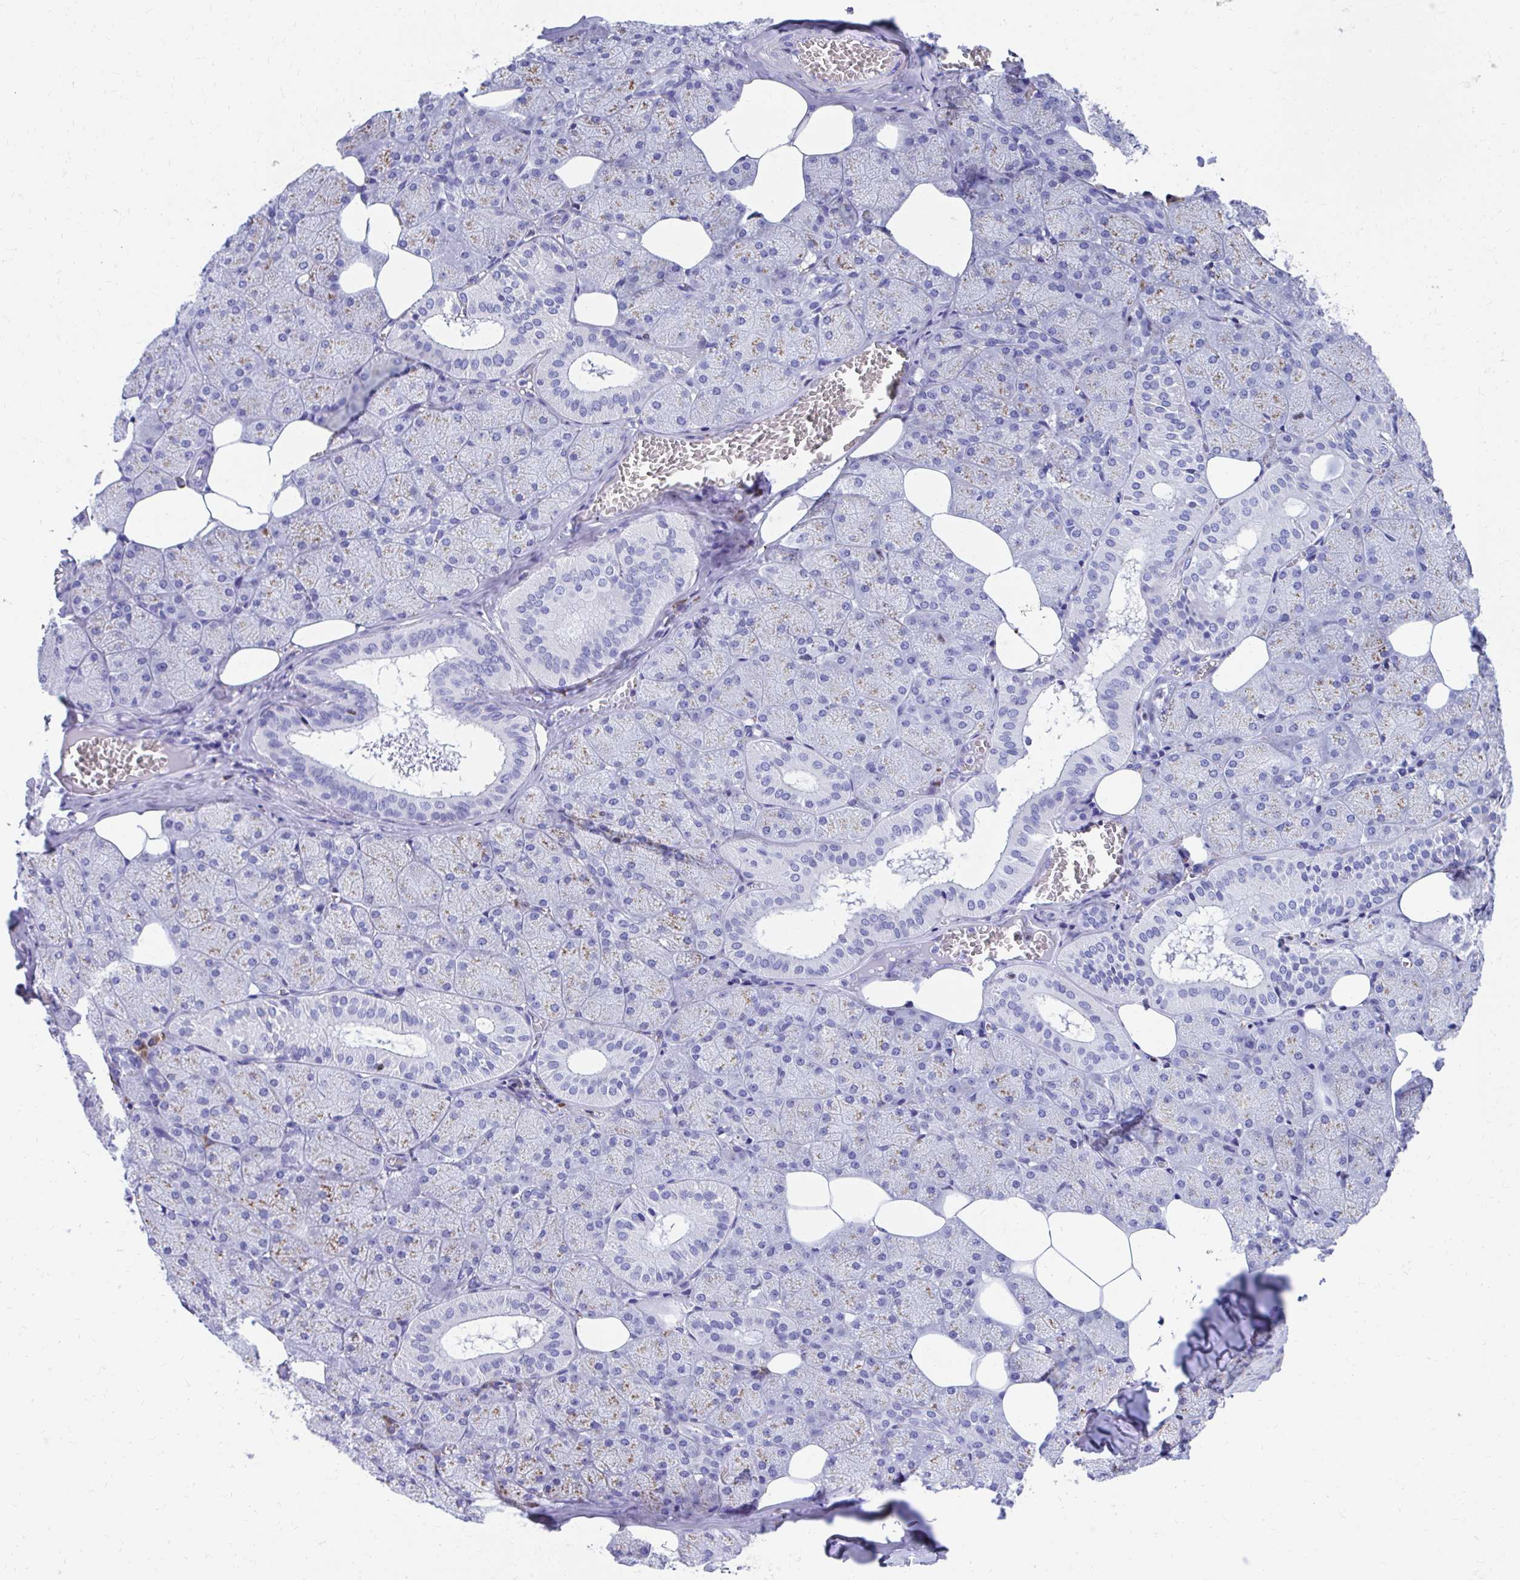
{"staining": {"intensity": "weak", "quantity": "<25%", "location": "cytoplasmic/membranous"}, "tissue": "salivary gland", "cell_type": "Glandular cells", "image_type": "normal", "snomed": [{"axis": "morphology", "description": "Normal tissue, NOS"}, {"axis": "topography", "description": "Salivary gland"}, {"axis": "topography", "description": "Peripheral nerve tissue"}], "caption": "The IHC histopathology image has no significant expression in glandular cells of salivary gland.", "gene": "RUNX3", "patient": {"sex": "male", "age": 38}}